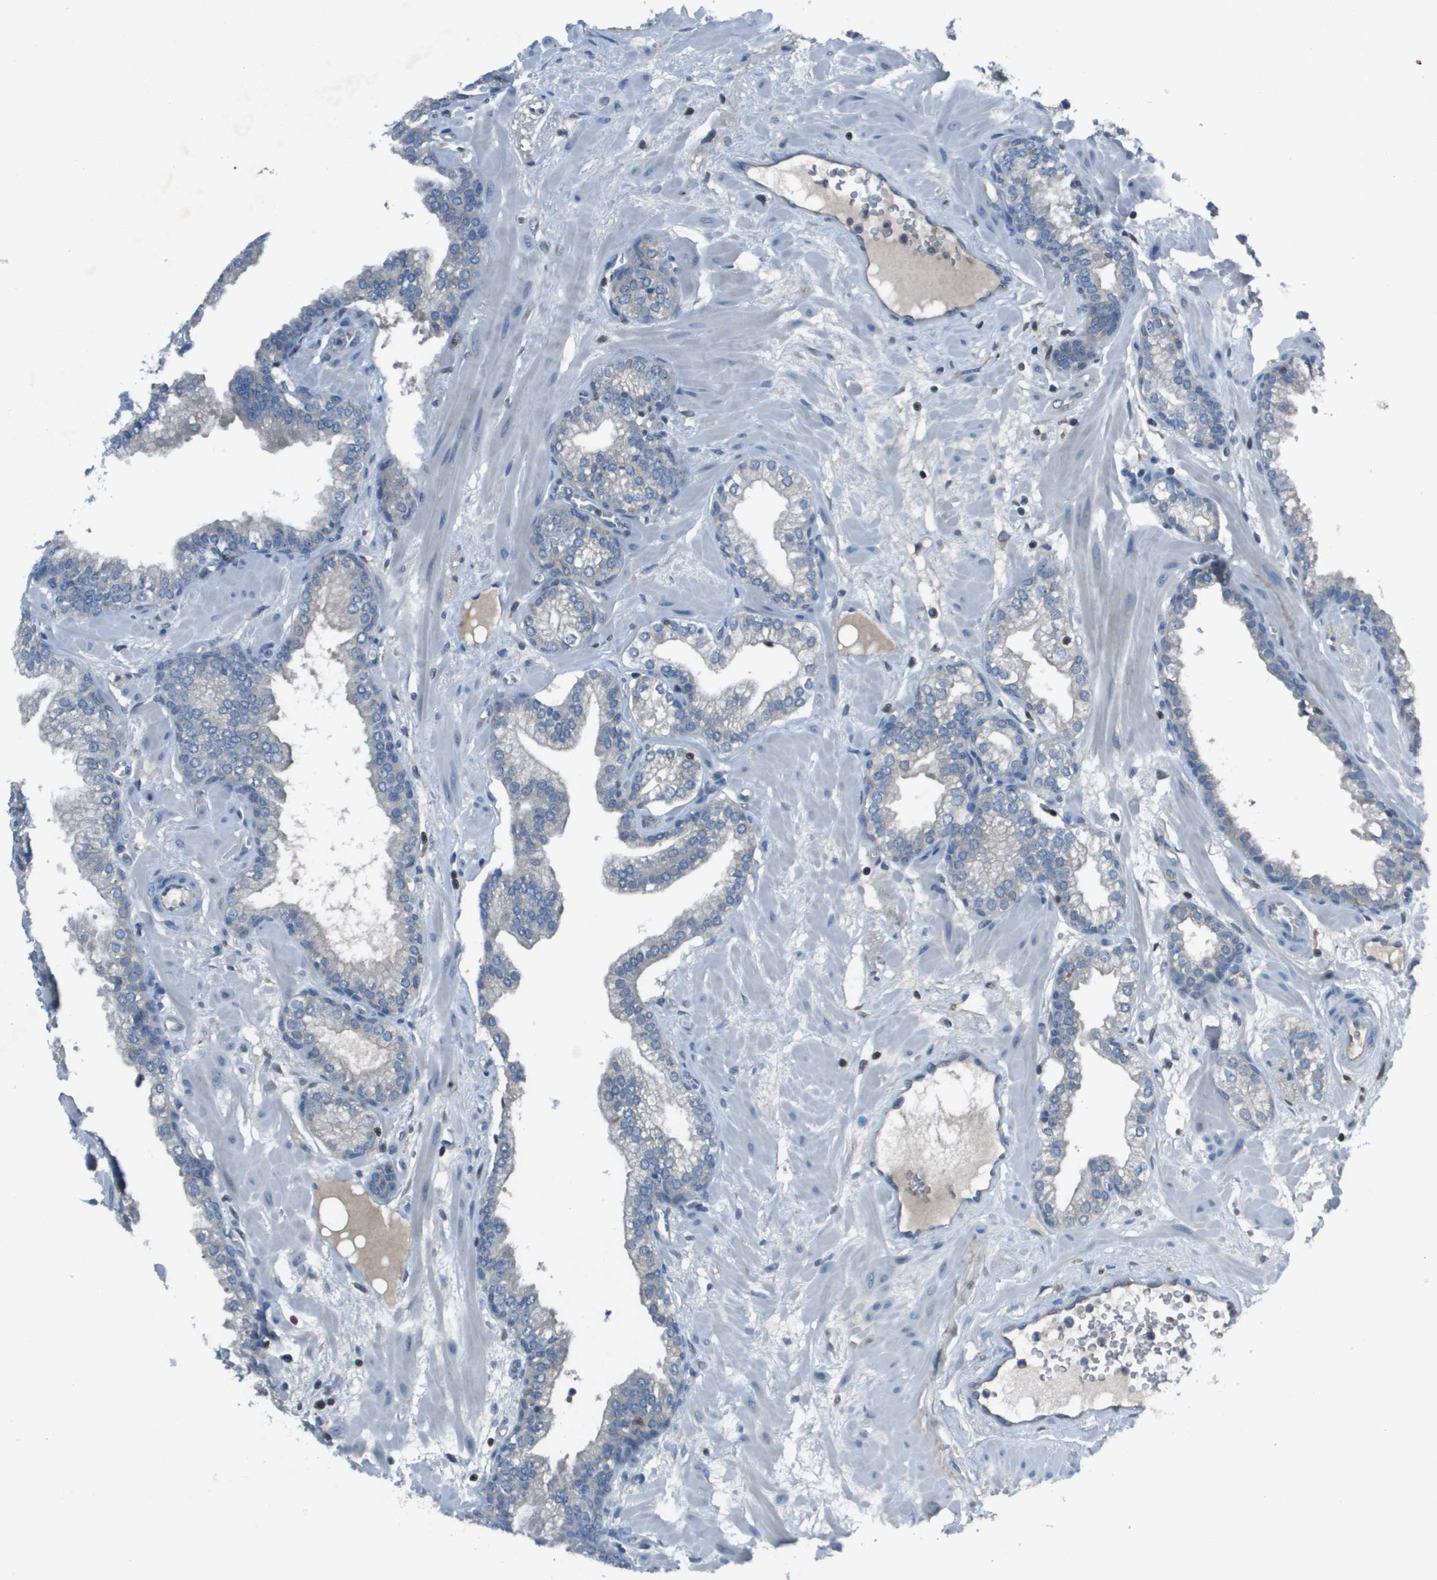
{"staining": {"intensity": "weak", "quantity": "<25%", "location": "cytoplasmic/membranous"}, "tissue": "prostate", "cell_type": "Glandular cells", "image_type": "normal", "snomed": [{"axis": "morphology", "description": "Normal tissue, NOS"}, {"axis": "morphology", "description": "Urothelial carcinoma, Low grade"}, {"axis": "topography", "description": "Urinary bladder"}, {"axis": "topography", "description": "Prostate"}], "caption": "Benign prostate was stained to show a protein in brown. There is no significant positivity in glandular cells. Brightfield microscopy of immunohistochemistry (IHC) stained with DAB (brown) and hematoxylin (blue), captured at high magnification.", "gene": "CAMK4", "patient": {"sex": "male", "age": 60}}